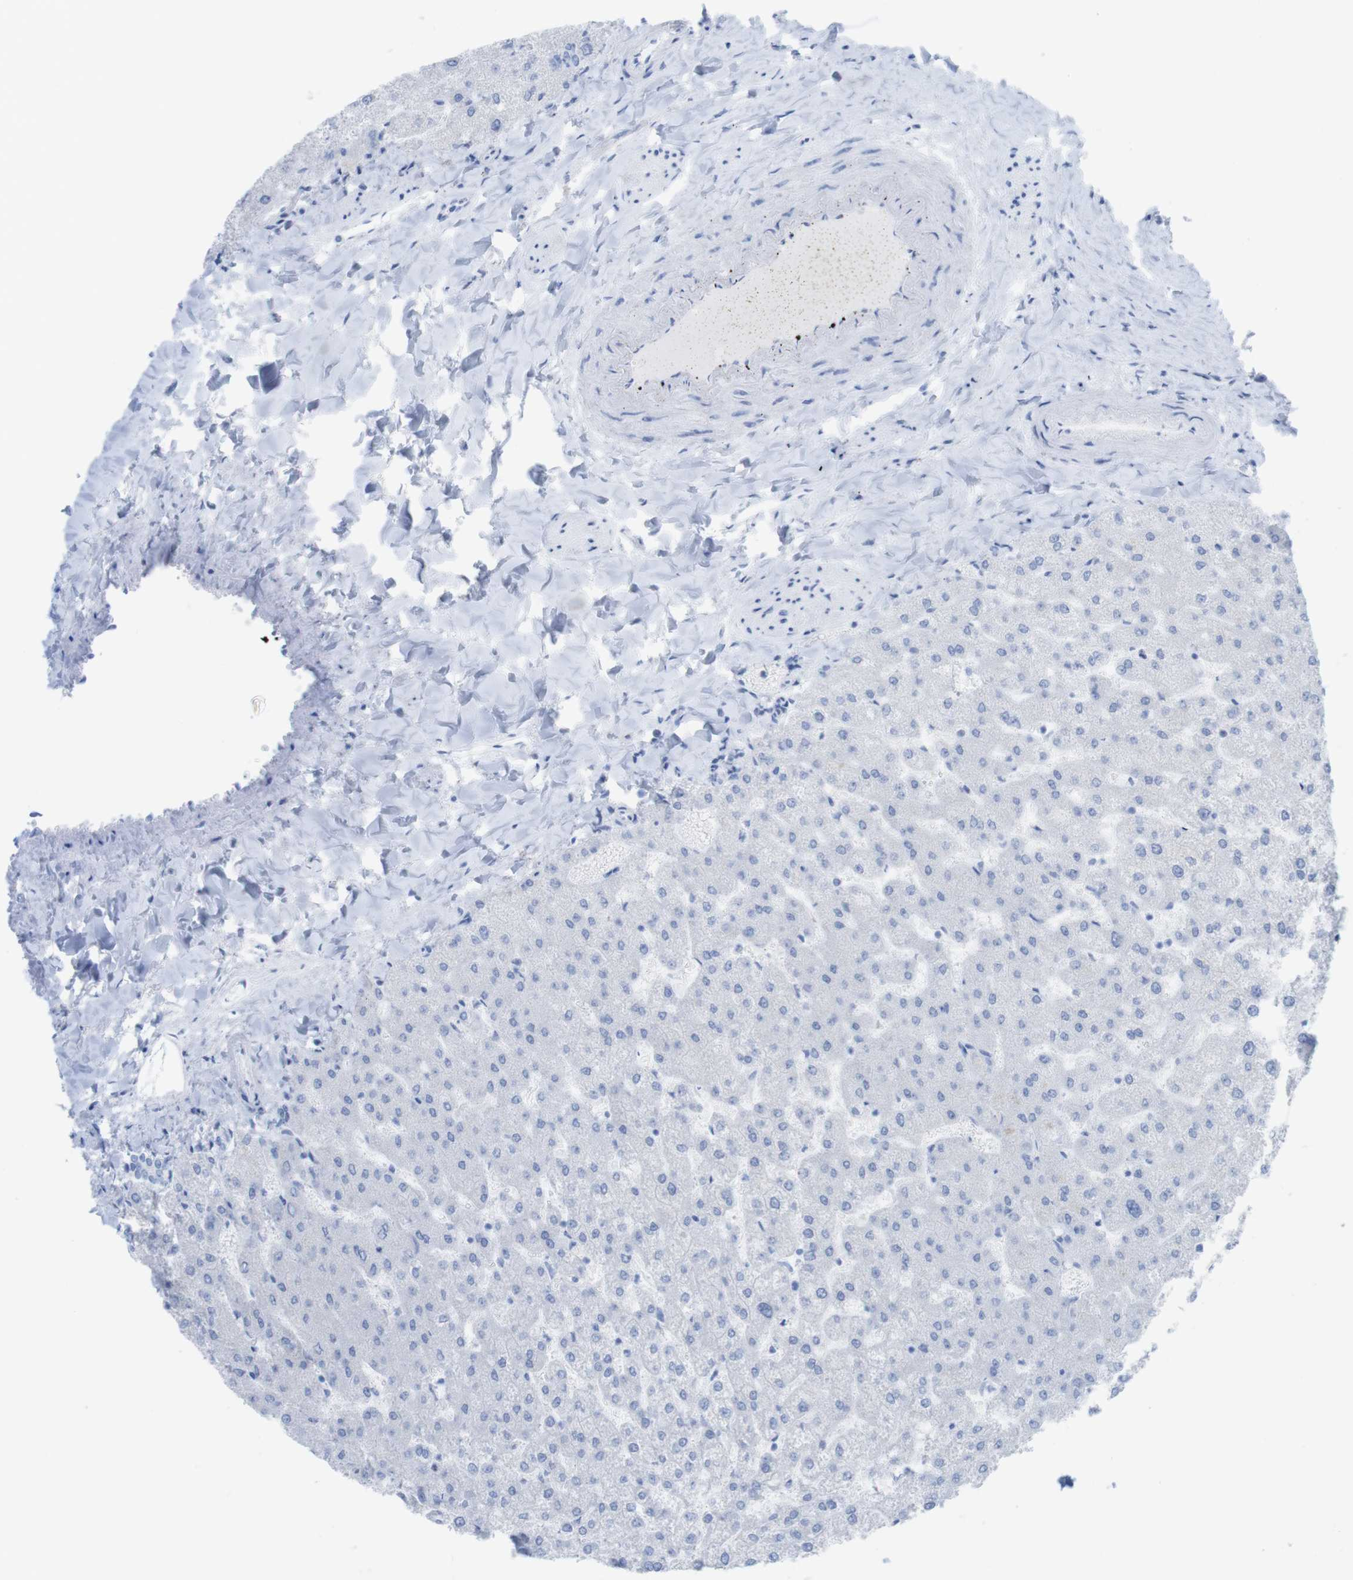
{"staining": {"intensity": "negative", "quantity": "none", "location": "none"}, "tissue": "liver", "cell_type": "Cholangiocytes", "image_type": "normal", "snomed": [{"axis": "morphology", "description": "Normal tissue, NOS"}, {"axis": "topography", "description": "Liver"}], "caption": "Immunohistochemical staining of unremarkable human liver reveals no significant positivity in cholangiocytes.", "gene": "MYH7", "patient": {"sex": "female", "age": 32}}